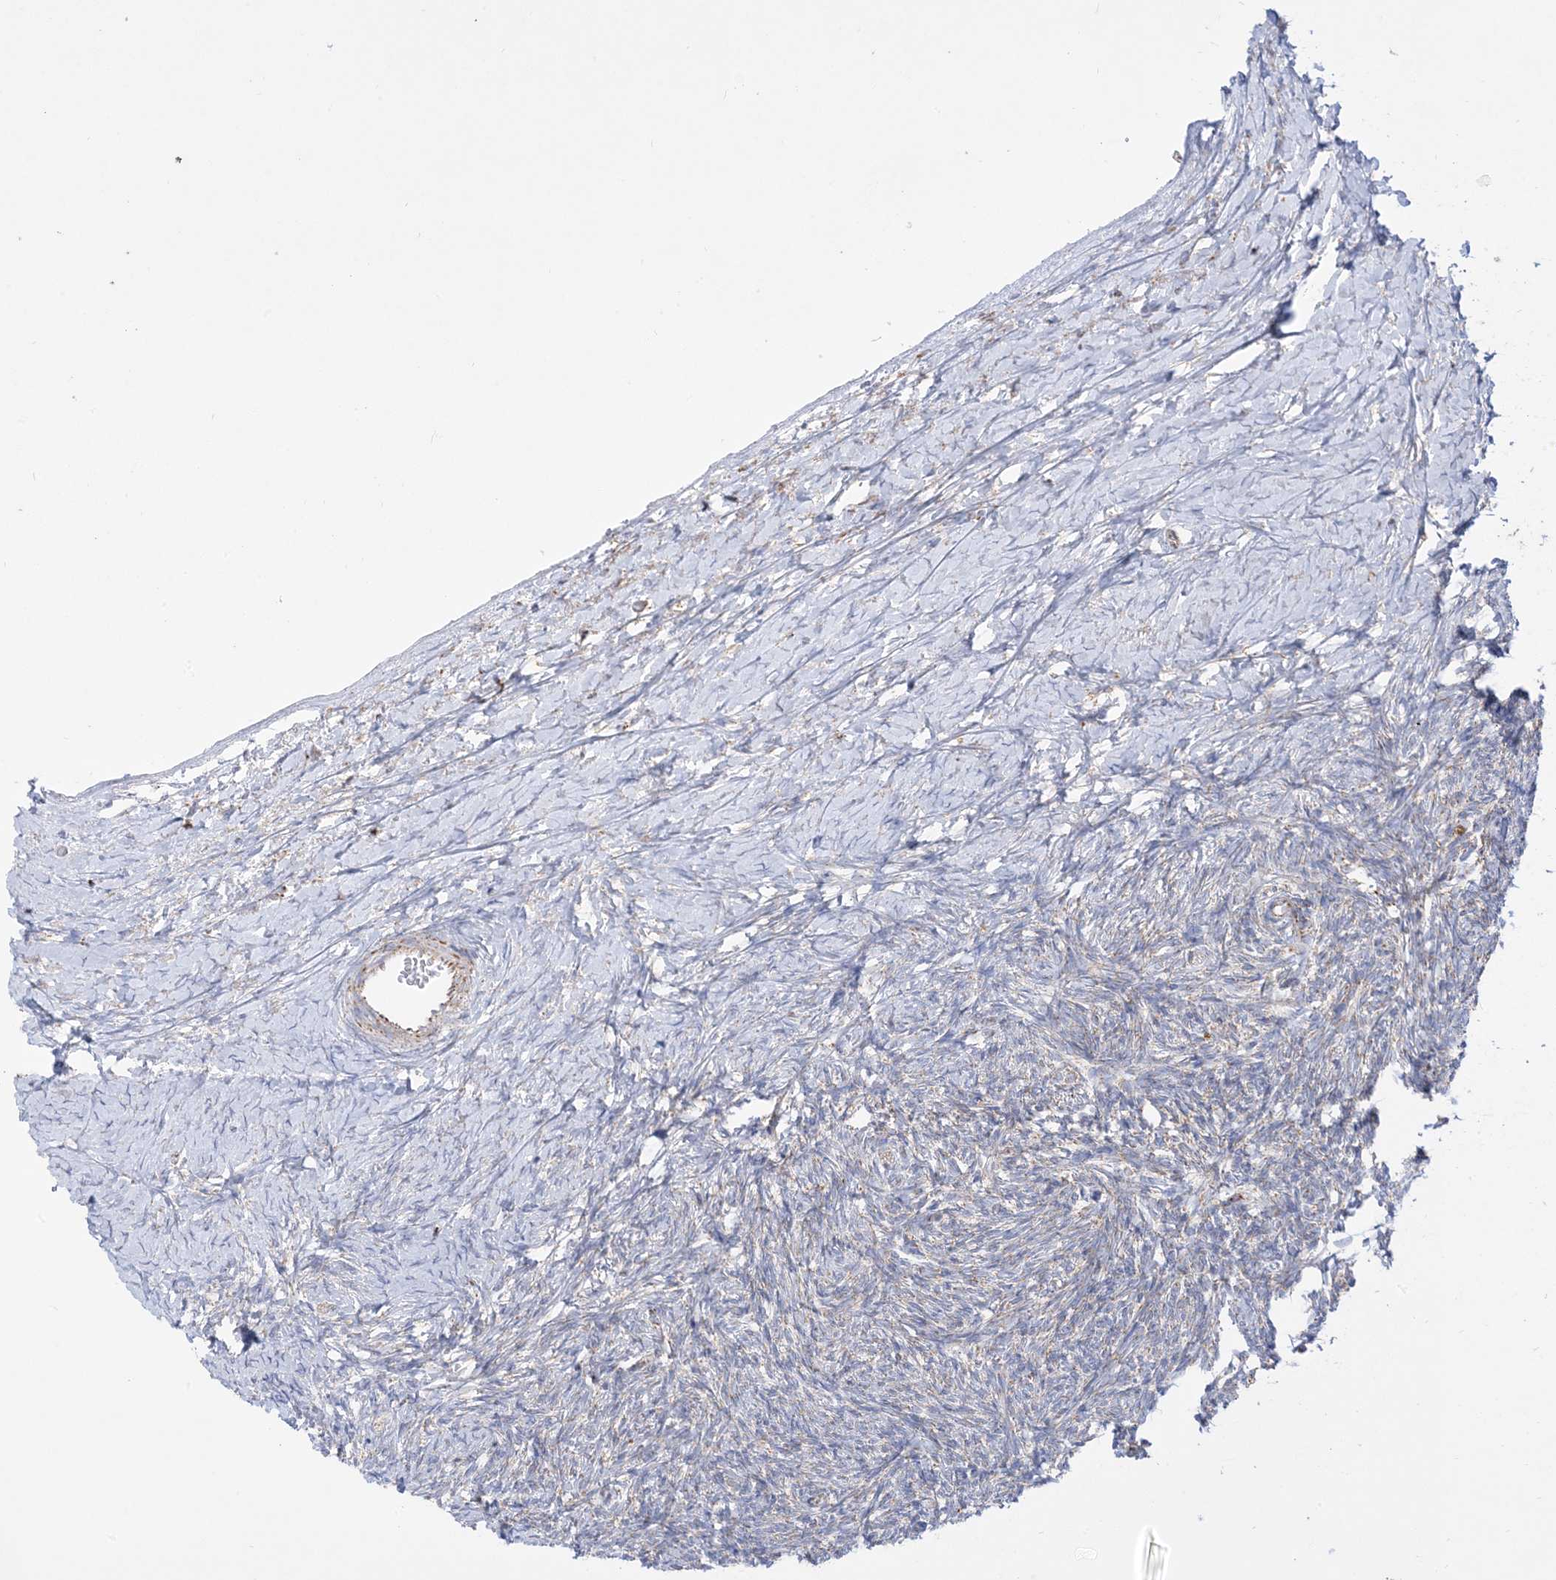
{"staining": {"intensity": "strong", "quantity": ">75%", "location": "cytoplasmic/membranous"}, "tissue": "ovary", "cell_type": "Follicle cells", "image_type": "normal", "snomed": [{"axis": "morphology", "description": "Normal tissue, NOS"}, {"axis": "morphology", "description": "Developmental malformation"}, {"axis": "topography", "description": "Ovary"}], "caption": "Protein analysis of normal ovary shows strong cytoplasmic/membranous expression in approximately >75% of follicle cells.", "gene": "MRPS36", "patient": {"sex": "female", "age": 39}}